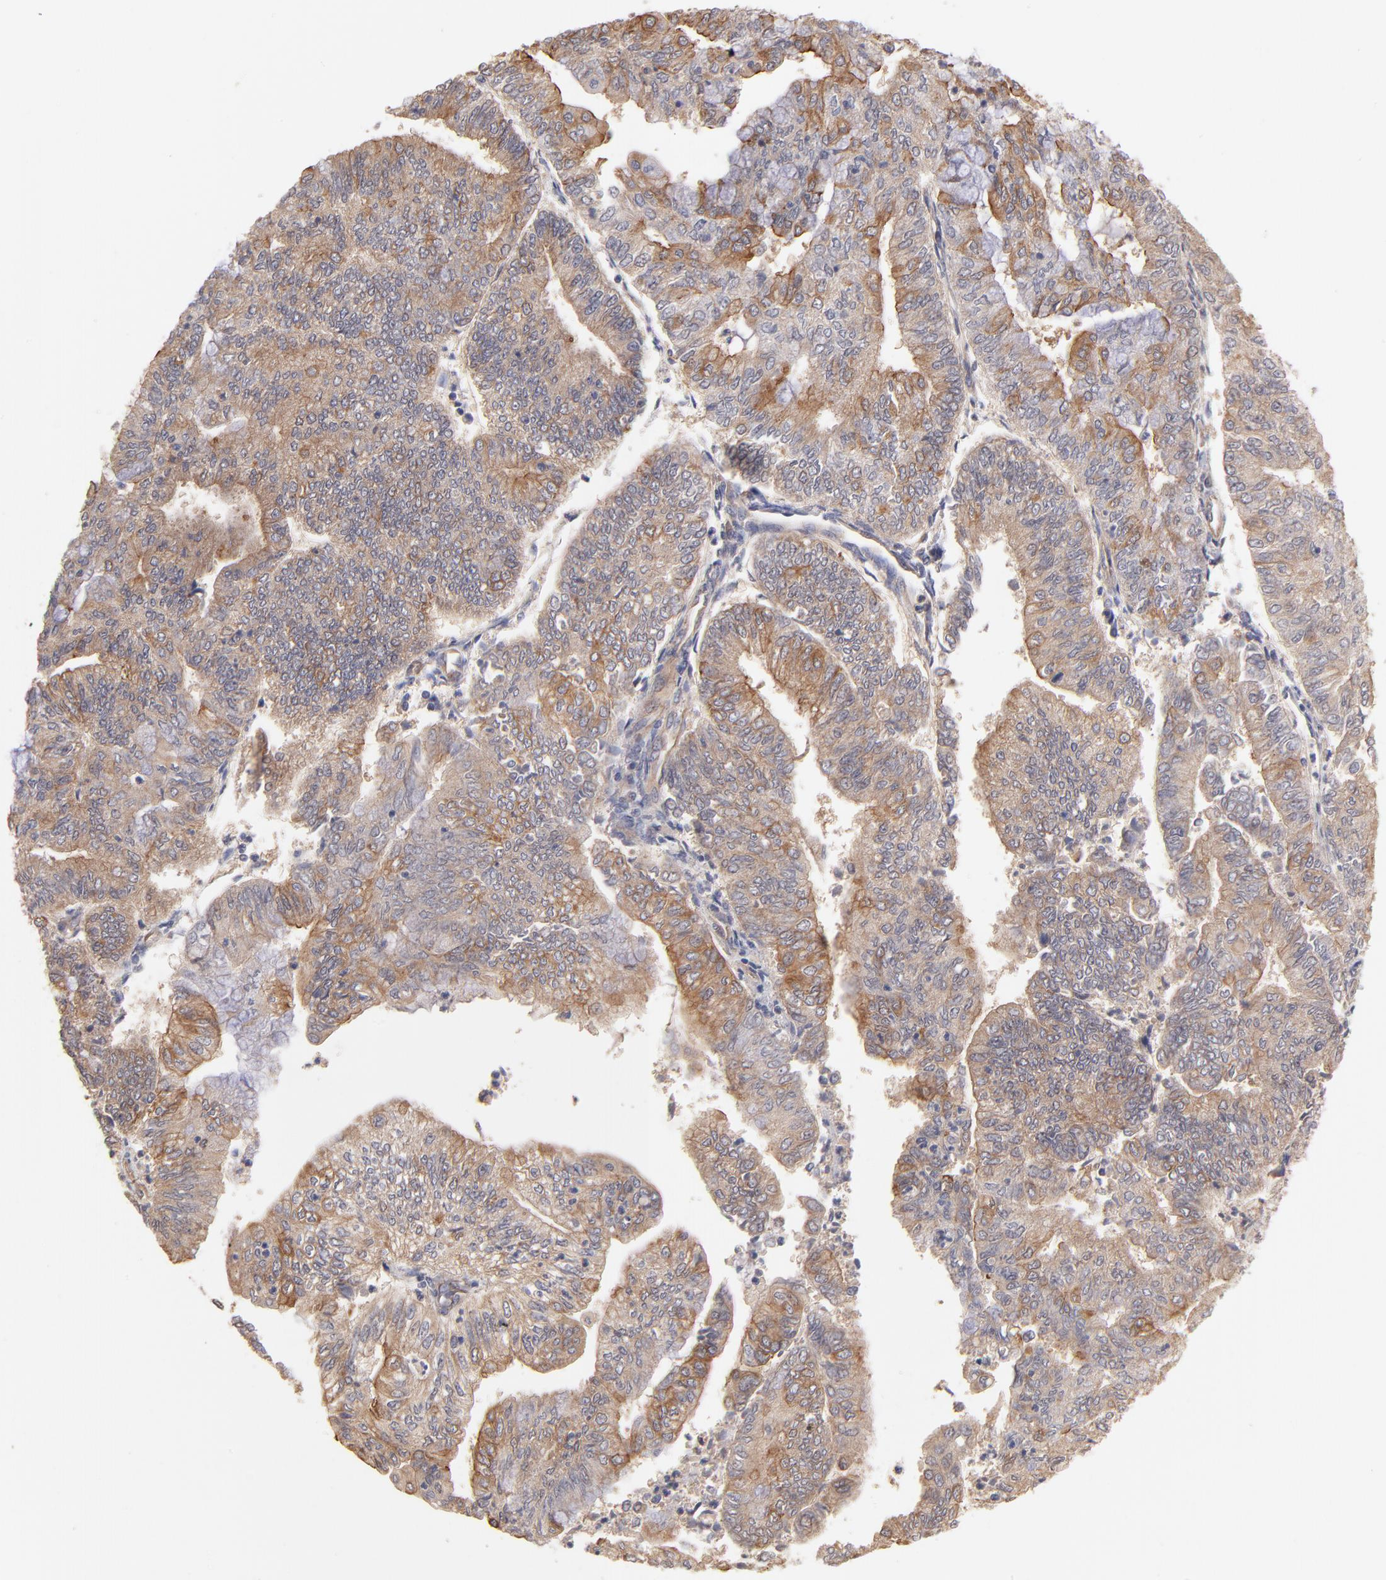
{"staining": {"intensity": "moderate", "quantity": ">75%", "location": "cytoplasmic/membranous"}, "tissue": "endometrial cancer", "cell_type": "Tumor cells", "image_type": "cancer", "snomed": [{"axis": "morphology", "description": "Adenocarcinoma, NOS"}, {"axis": "topography", "description": "Endometrium"}], "caption": "Endometrial adenocarcinoma was stained to show a protein in brown. There is medium levels of moderate cytoplasmic/membranous positivity in approximately >75% of tumor cells.", "gene": "STAP2", "patient": {"sex": "female", "age": 59}}